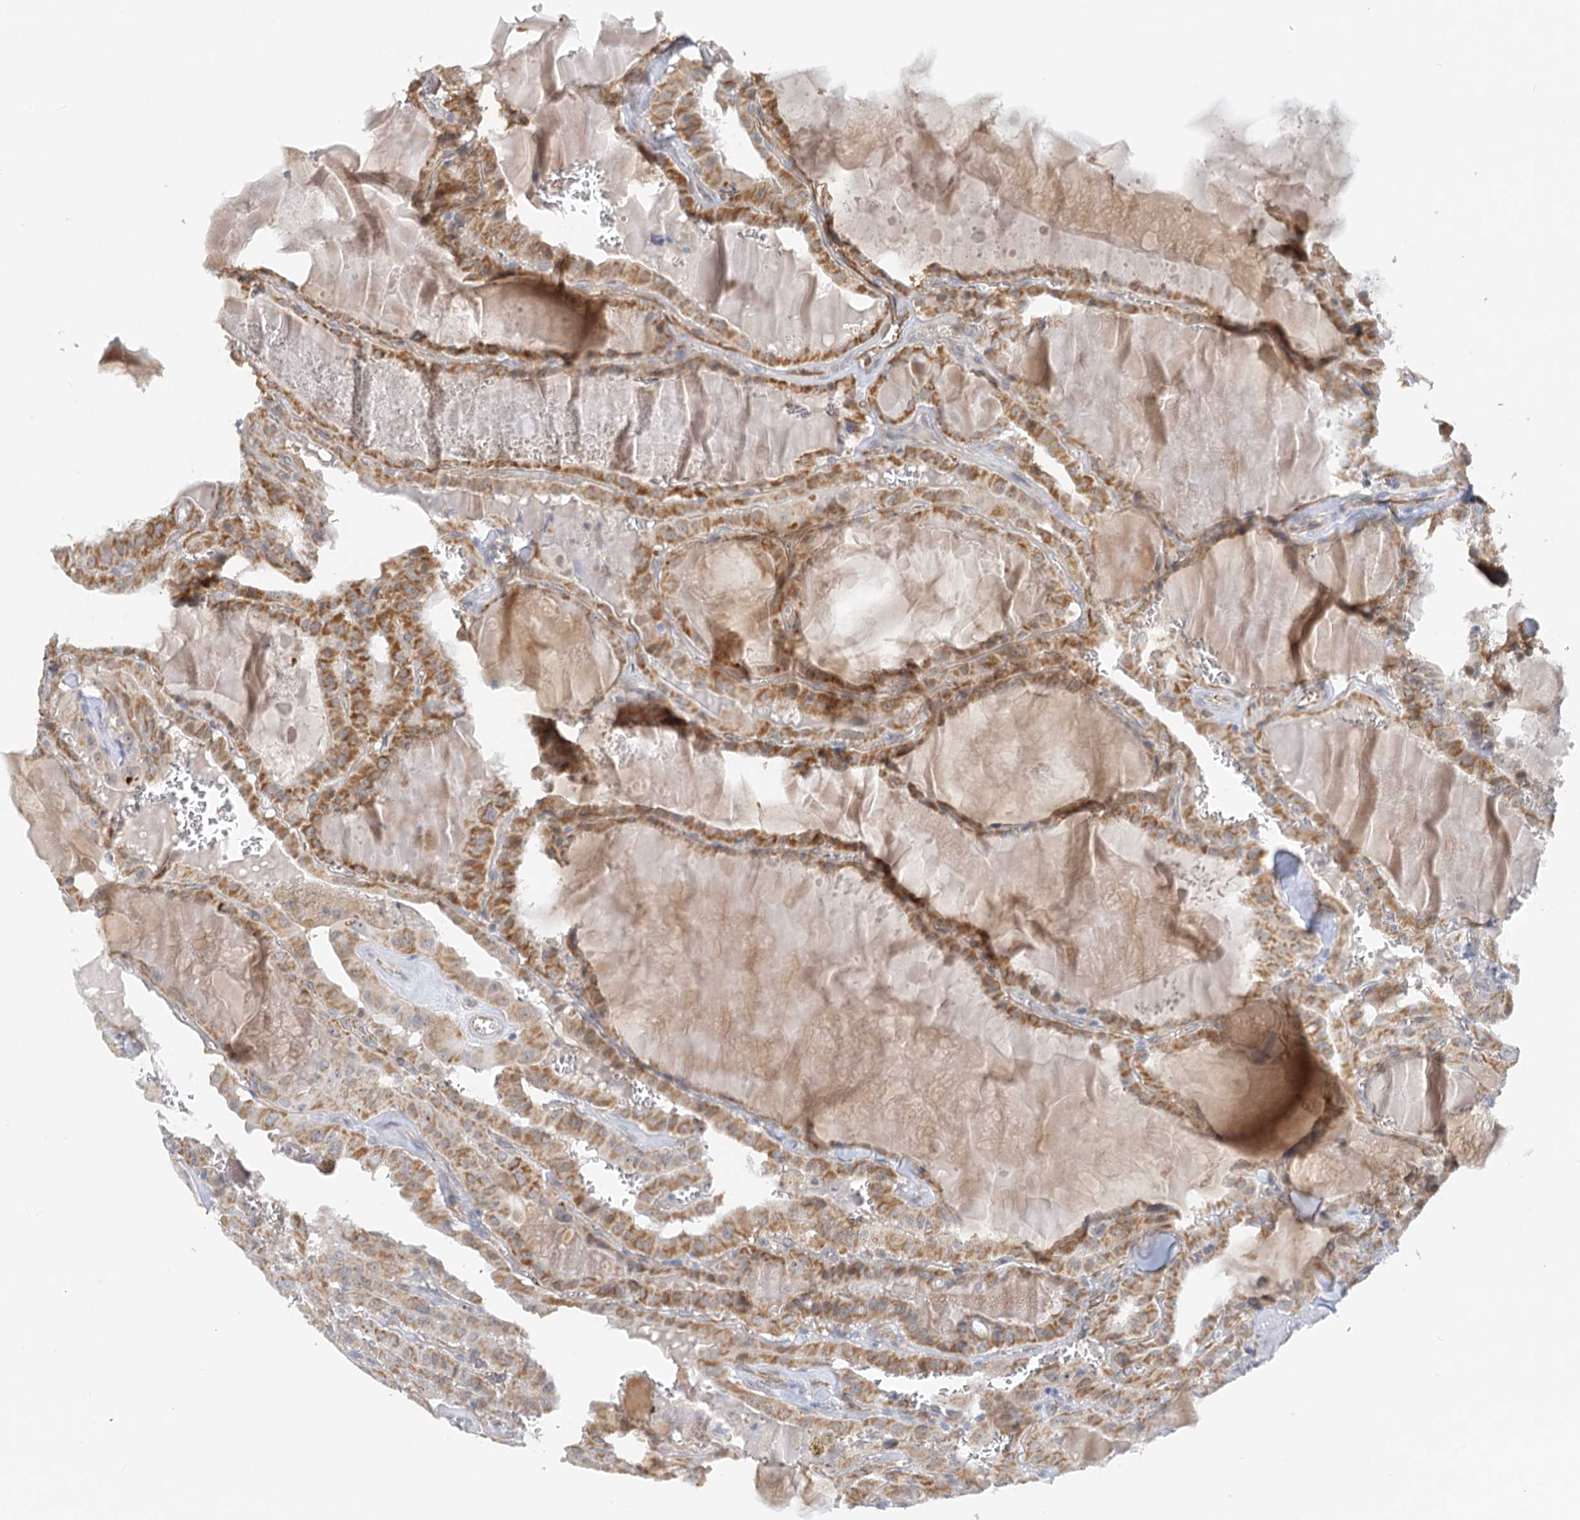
{"staining": {"intensity": "moderate", "quantity": ">75%", "location": "cytoplasmic/membranous"}, "tissue": "thyroid cancer", "cell_type": "Tumor cells", "image_type": "cancer", "snomed": [{"axis": "morphology", "description": "Papillary adenocarcinoma, NOS"}, {"axis": "topography", "description": "Thyroid gland"}], "caption": "A brown stain highlights moderate cytoplasmic/membranous staining of a protein in thyroid papillary adenocarcinoma tumor cells.", "gene": "NELL2", "patient": {"sex": "male", "age": 52}}